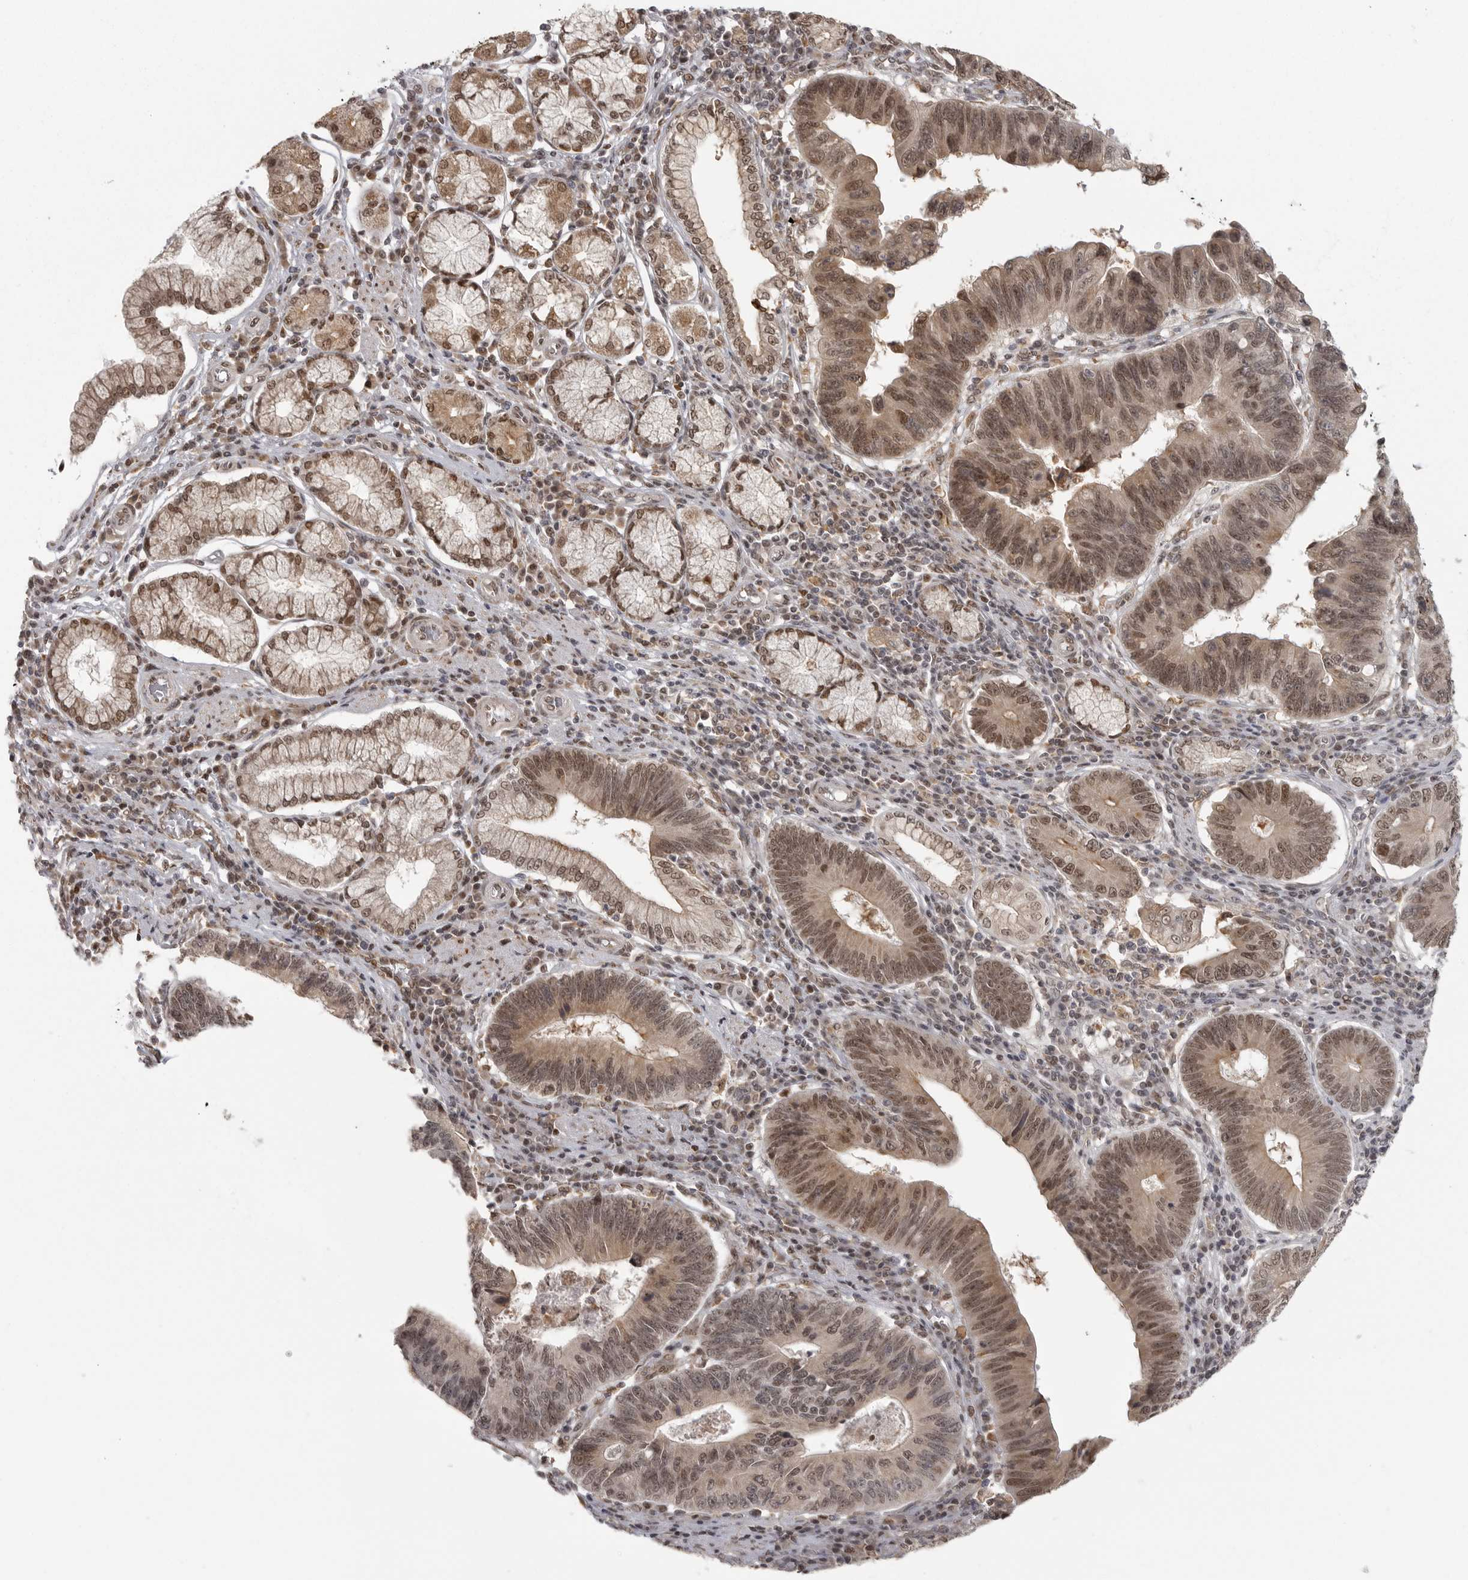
{"staining": {"intensity": "moderate", "quantity": ">75%", "location": "cytoplasmic/membranous,nuclear"}, "tissue": "stomach cancer", "cell_type": "Tumor cells", "image_type": "cancer", "snomed": [{"axis": "morphology", "description": "Adenocarcinoma, NOS"}, {"axis": "topography", "description": "Stomach"}], "caption": "Protein expression analysis of human adenocarcinoma (stomach) reveals moderate cytoplasmic/membranous and nuclear staining in about >75% of tumor cells.", "gene": "ISG20L2", "patient": {"sex": "male", "age": 59}}